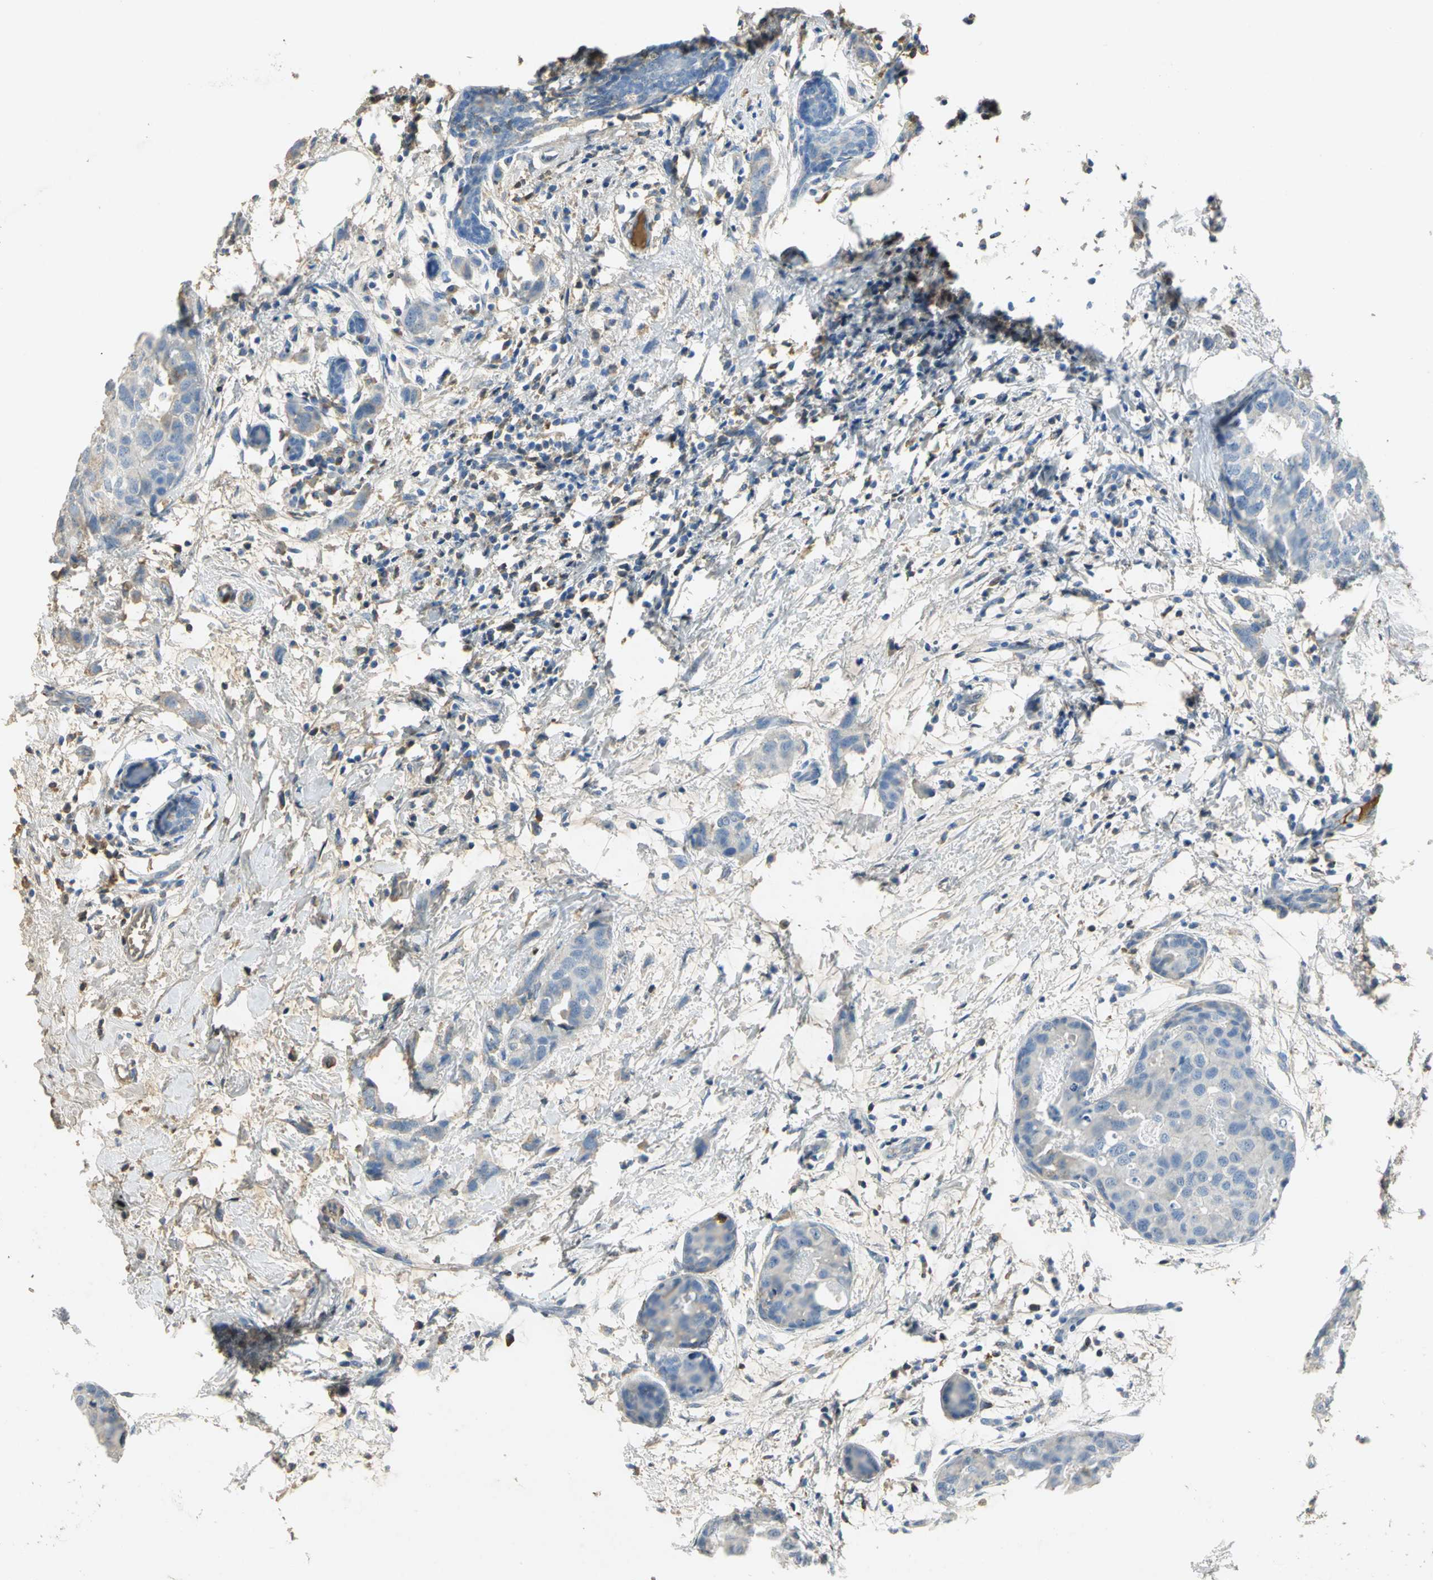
{"staining": {"intensity": "weak", "quantity": "<25%", "location": "cytoplasmic/membranous"}, "tissue": "breast cancer", "cell_type": "Tumor cells", "image_type": "cancer", "snomed": [{"axis": "morphology", "description": "Normal tissue, NOS"}, {"axis": "morphology", "description": "Duct carcinoma"}, {"axis": "topography", "description": "Breast"}], "caption": "Tumor cells show no significant protein staining in breast intraductal carcinoma.", "gene": "GYG2", "patient": {"sex": "female", "age": 50}}